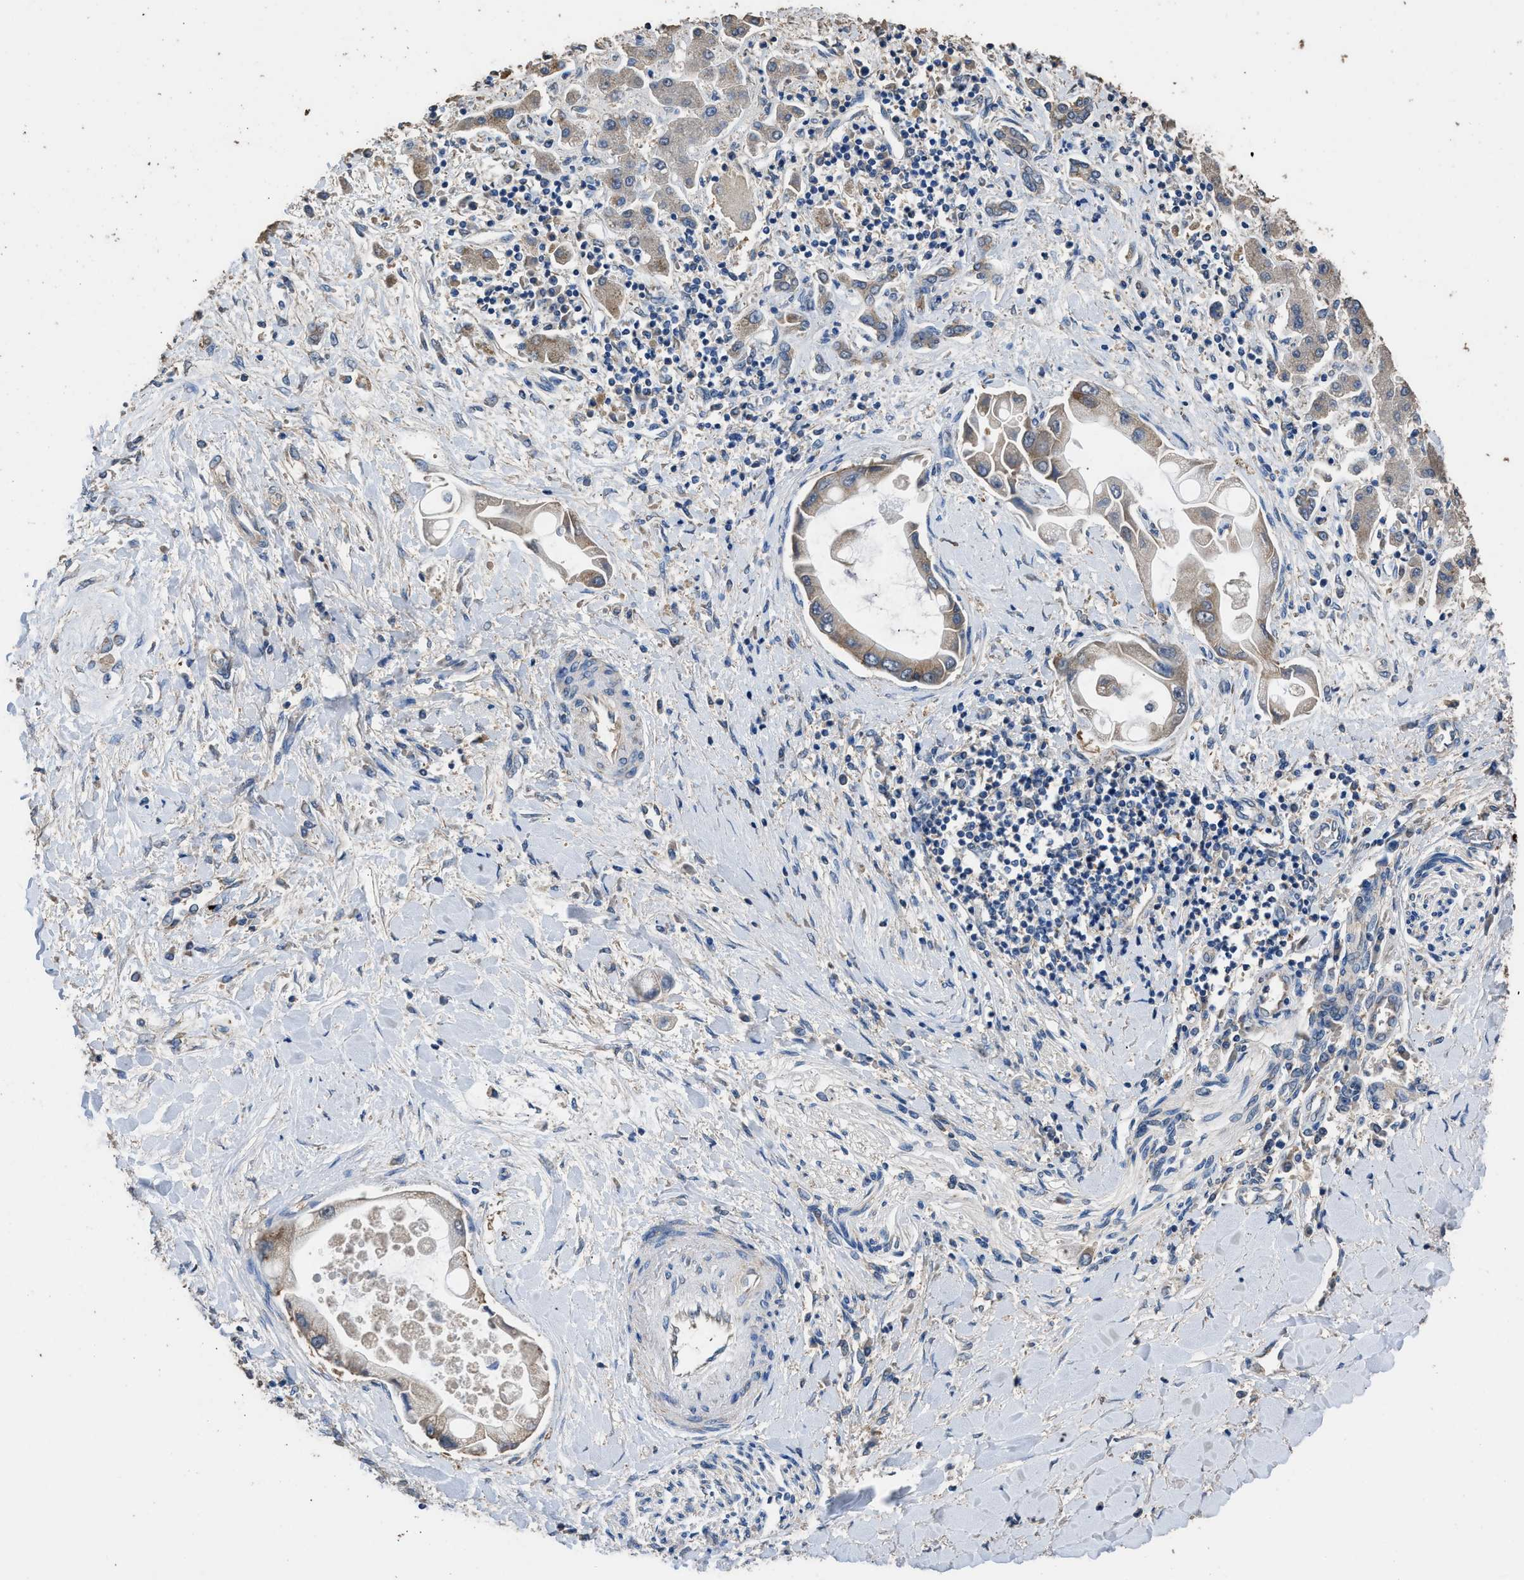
{"staining": {"intensity": "weak", "quantity": "25%-75%", "location": "cytoplasmic/membranous"}, "tissue": "liver cancer", "cell_type": "Tumor cells", "image_type": "cancer", "snomed": [{"axis": "morphology", "description": "Cholangiocarcinoma"}, {"axis": "topography", "description": "Liver"}], "caption": "Protein expression analysis of human liver cancer reveals weak cytoplasmic/membranous staining in about 25%-75% of tumor cells.", "gene": "ITSN1", "patient": {"sex": "male", "age": 50}}